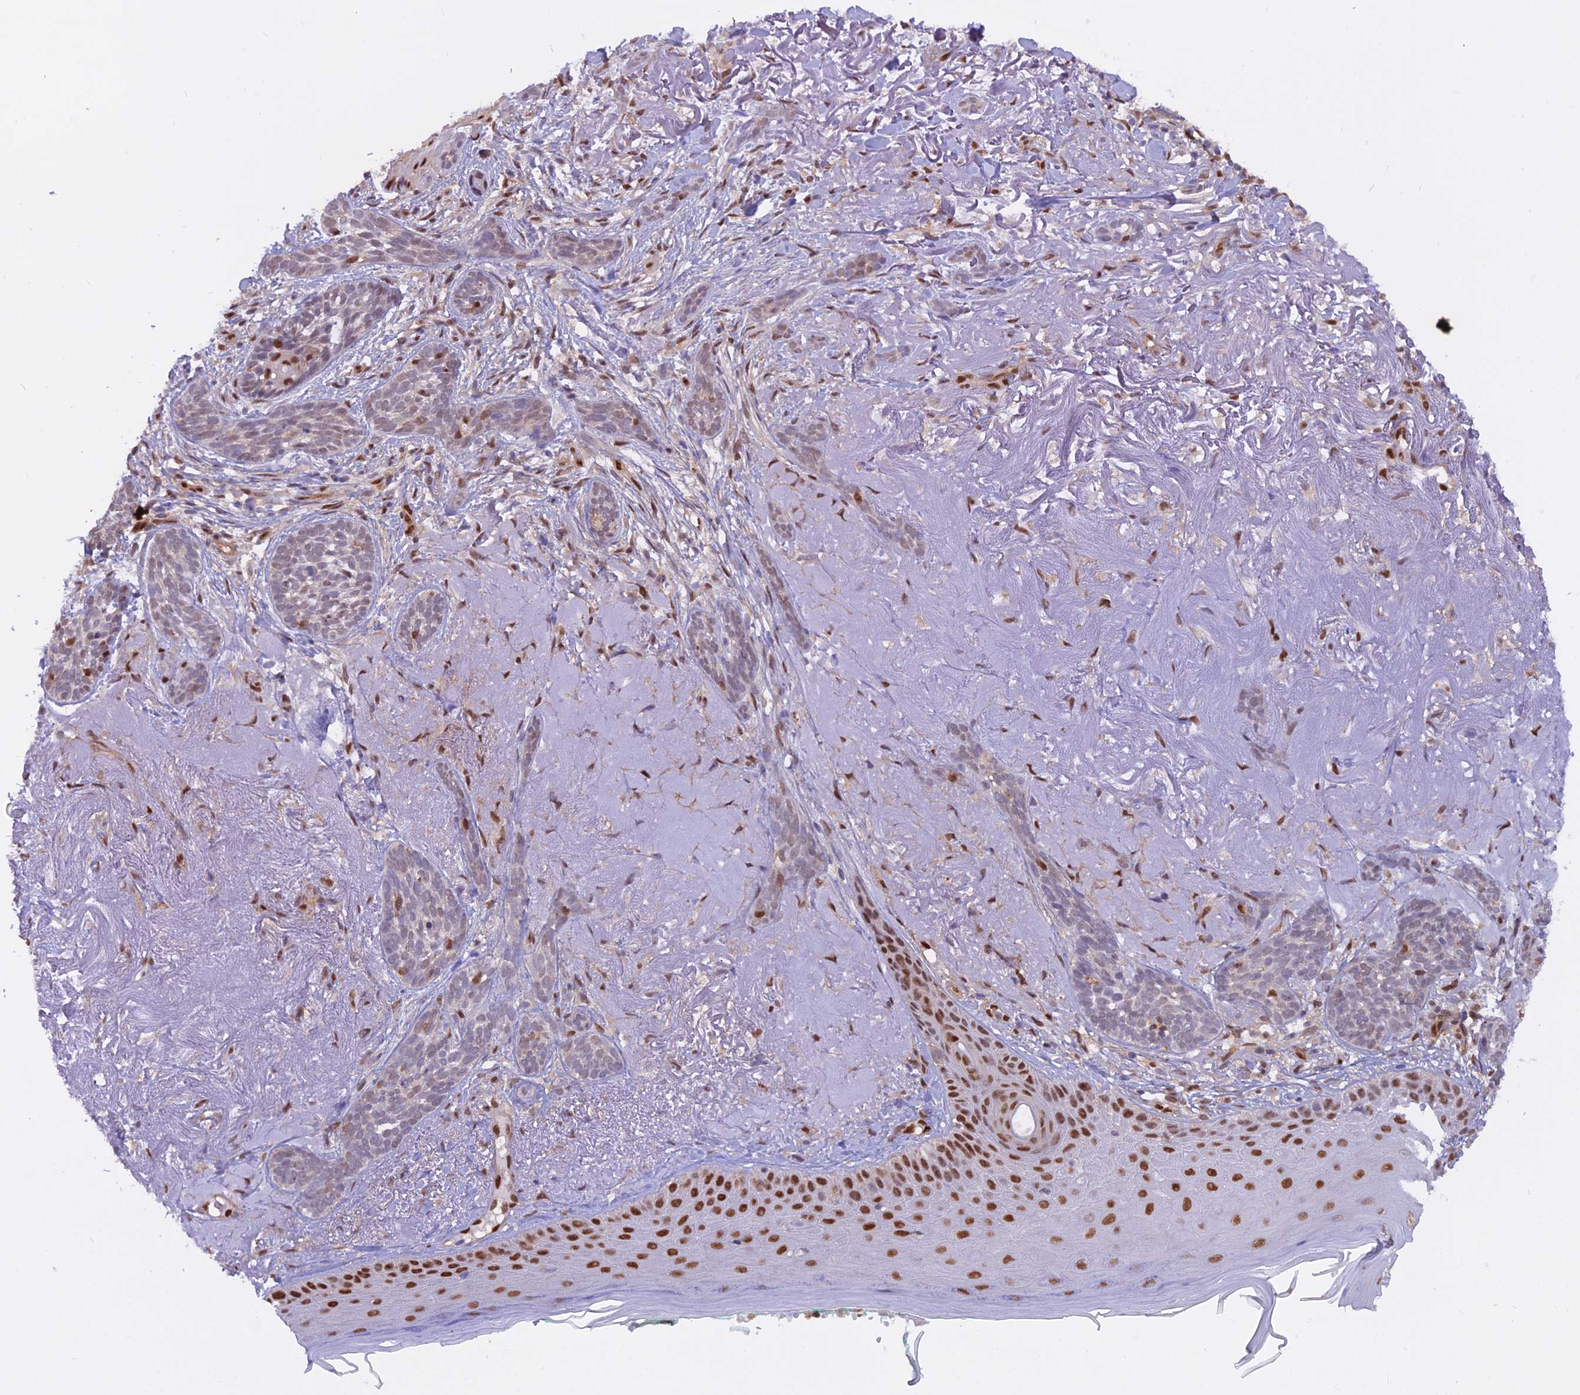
{"staining": {"intensity": "moderate", "quantity": "<25%", "location": "nuclear"}, "tissue": "skin cancer", "cell_type": "Tumor cells", "image_type": "cancer", "snomed": [{"axis": "morphology", "description": "Basal cell carcinoma"}, {"axis": "topography", "description": "Skin"}], "caption": "Moderate nuclear staining is seen in approximately <25% of tumor cells in skin basal cell carcinoma.", "gene": "NPEPL1", "patient": {"sex": "male", "age": 71}}